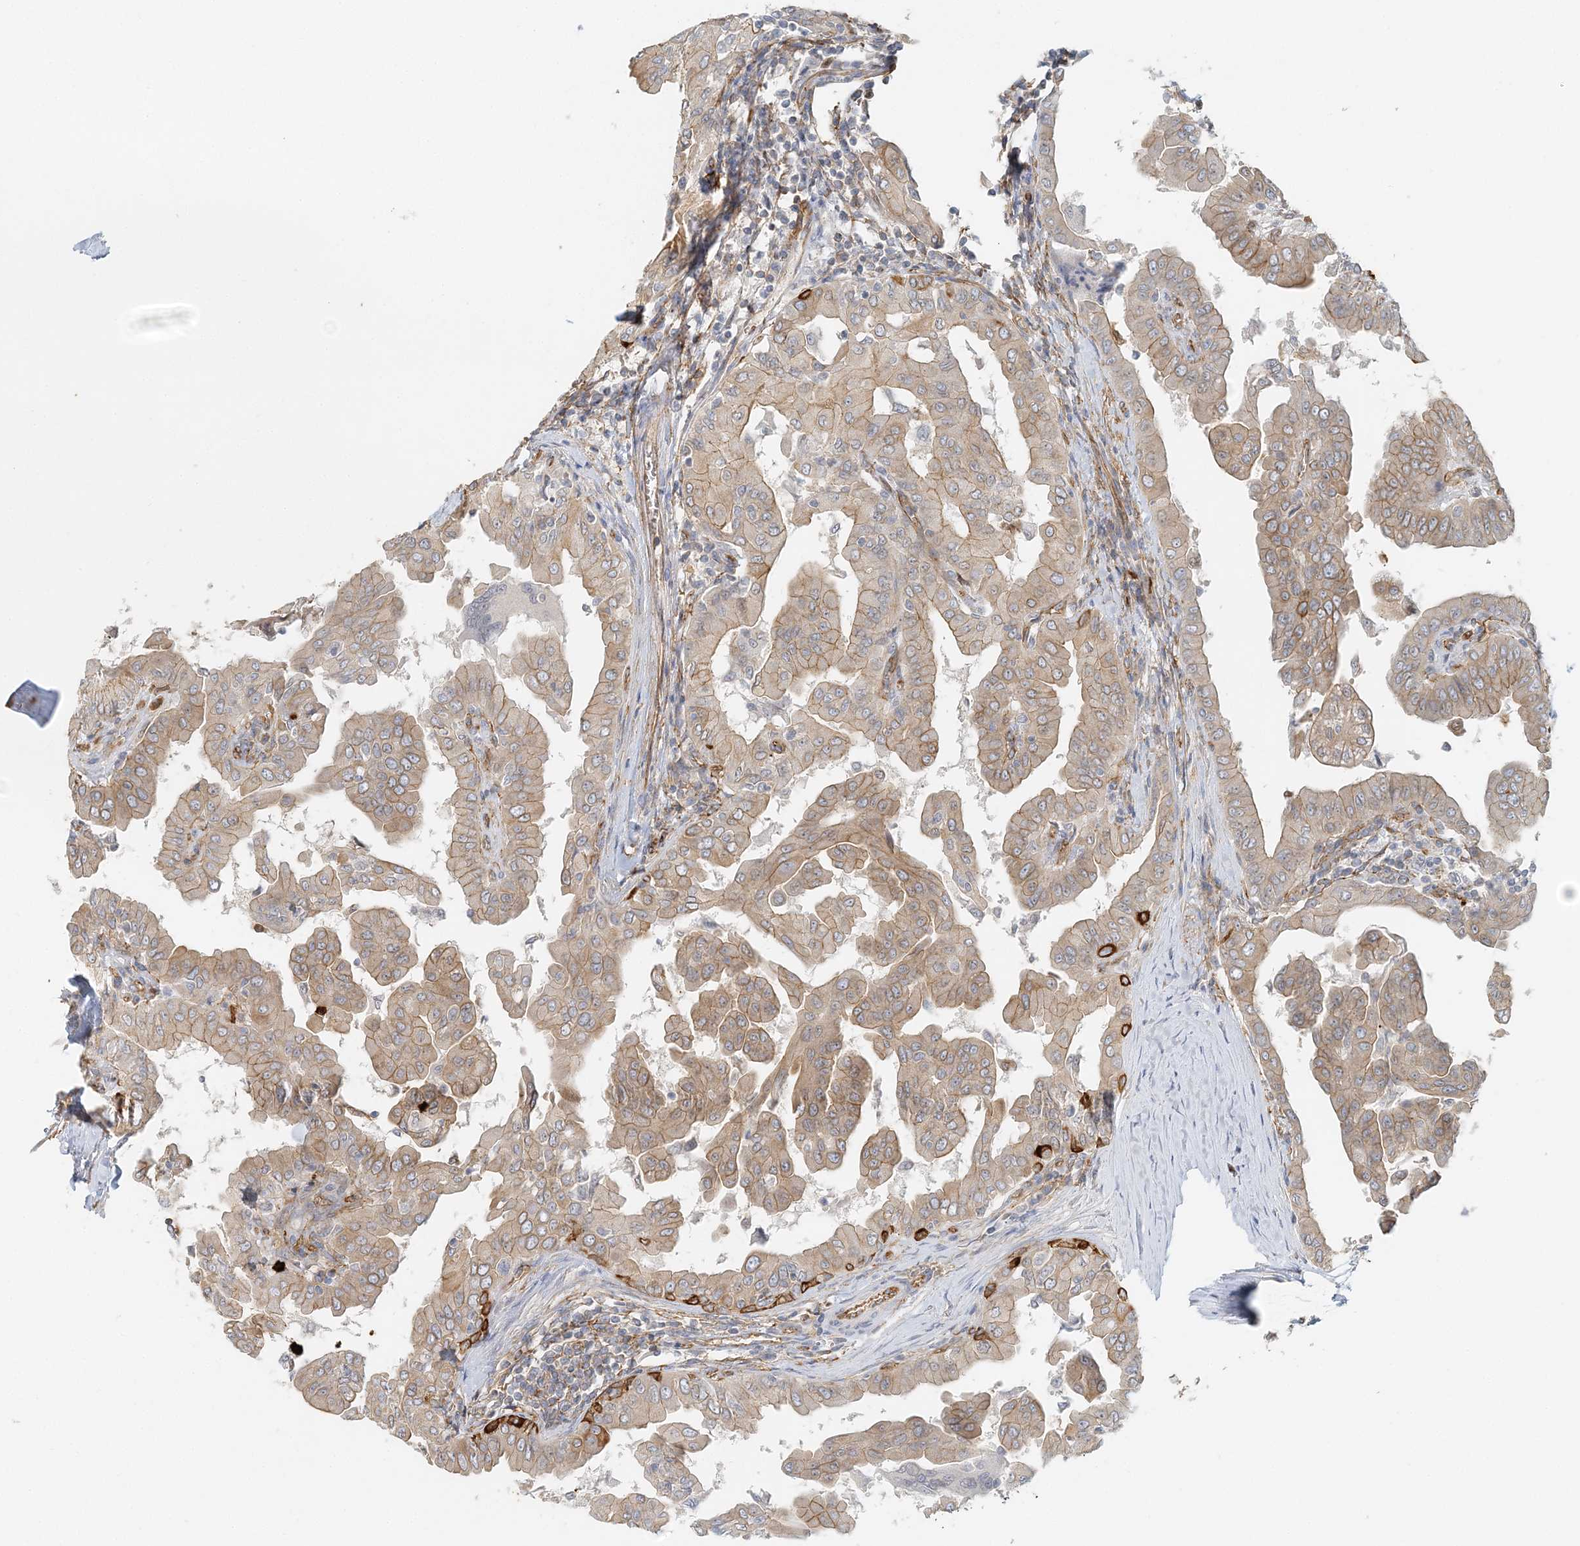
{"staining": {"intensity": "weak", "quantity": ">75%", "location": "cytoplasmic/membranous"}, "tissue": "thyroid cancer", "cell_type": "Tumor cells", "image_type": "cancer", "snomed": [{"axis": "morphology", "description": "Papillary adenocarcinoma, NOS"}, {"axis": "topography", "description": "Thyroid gland"}], "caption": "Tumor cells display low levels of weak cytoplasmic/membranous staining in about >75% of cells in human papillary adenocarcinoma (thyroid).", "gene": "DNAH1", "patient": {"sex": "male", "age": 33}}